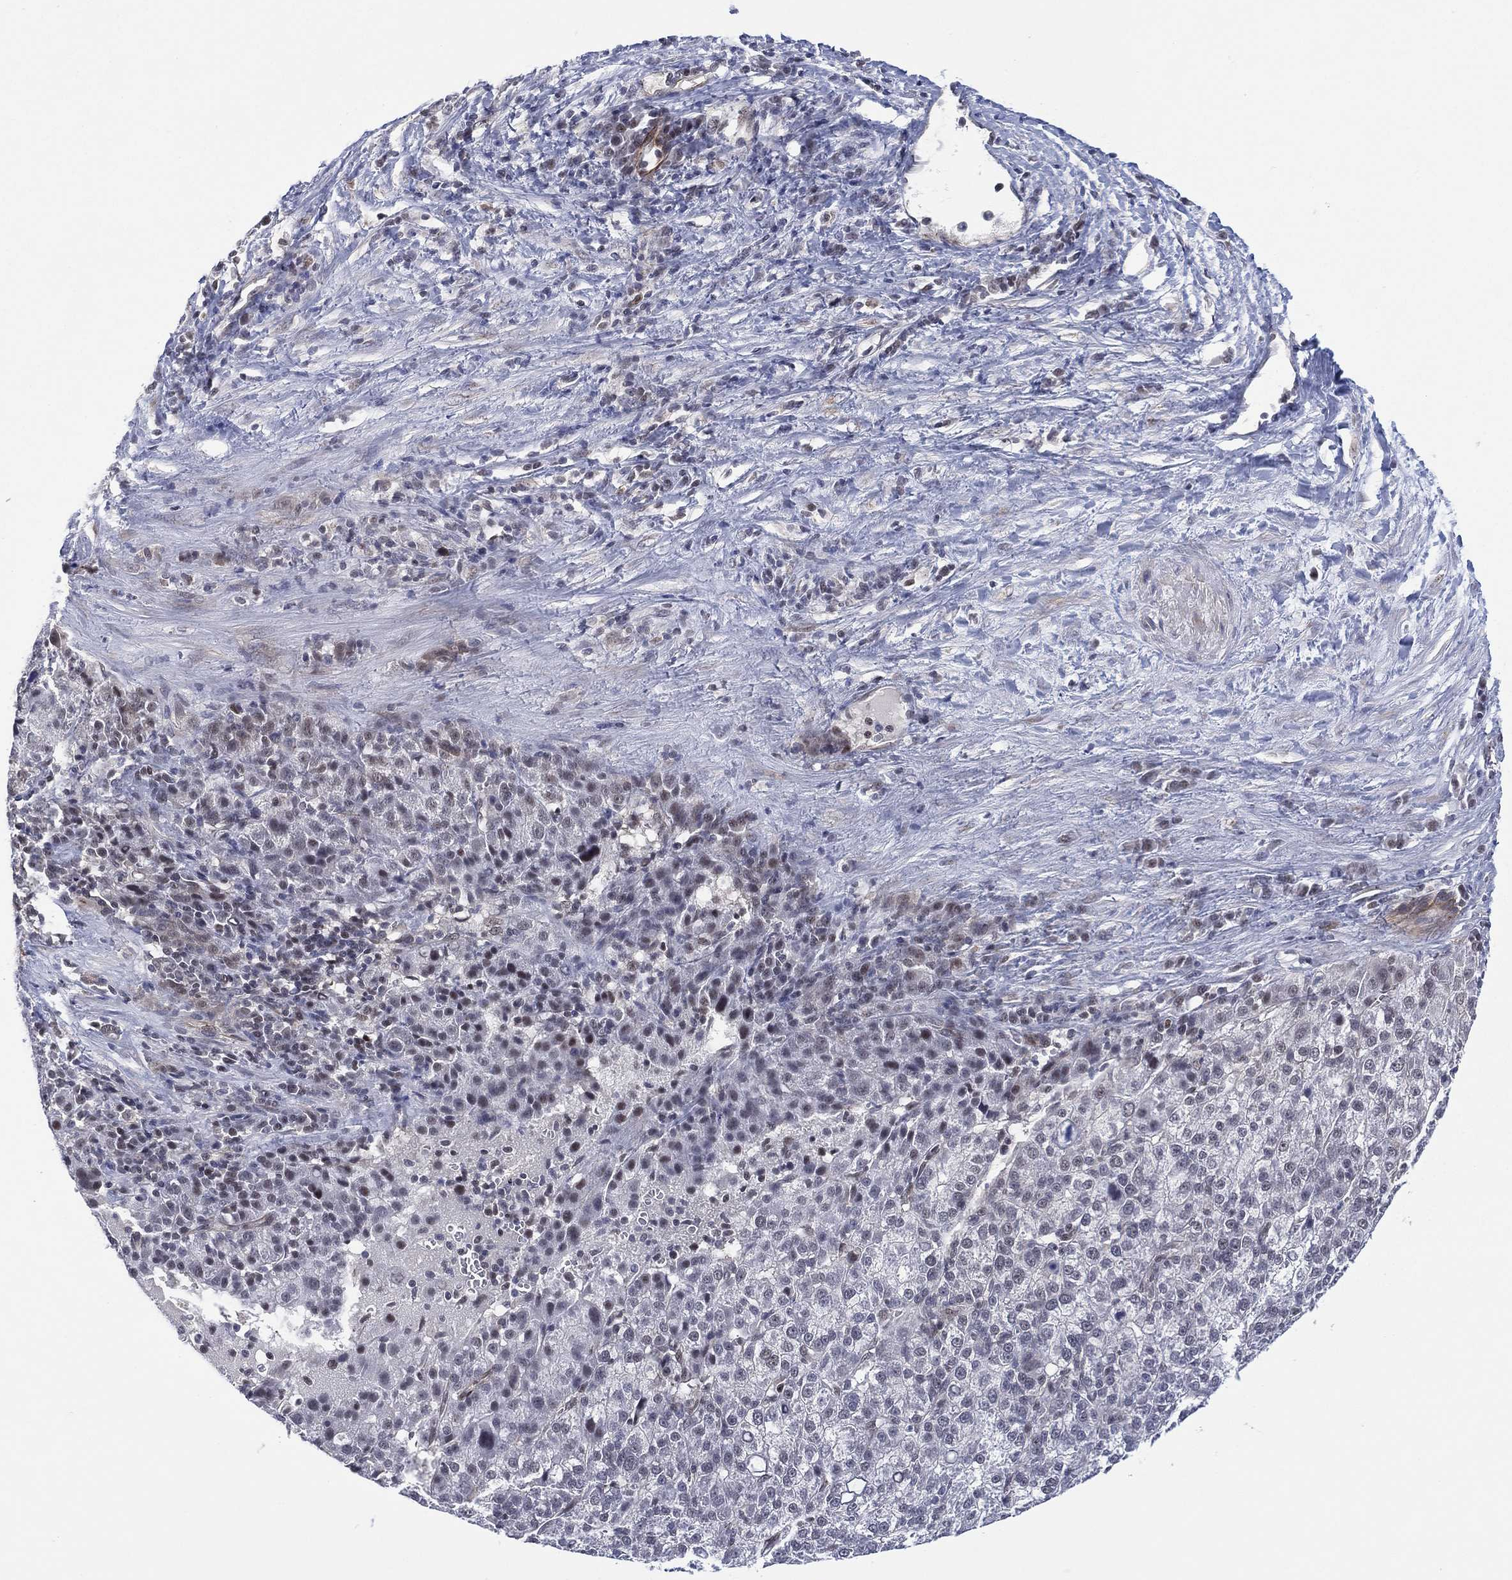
{"staining": {"intensity": "negative", "quantity": "none", "location": "none"}, "tissue": "liver cancer", "cell_type": "Tumor cells", "image_type": "cancer", "snomed": [{"axis": "morphology", "description": "Carcinoma, Hepatocellular, NOS"}, {"axis": "topography", "description": "Liver"}], "caption": "Tumor cells are negative for brown protein staining in hepatocellular carcinoma (liver).", "gene": "GSE1", "patient": {"sex": "female", "age": 60}}